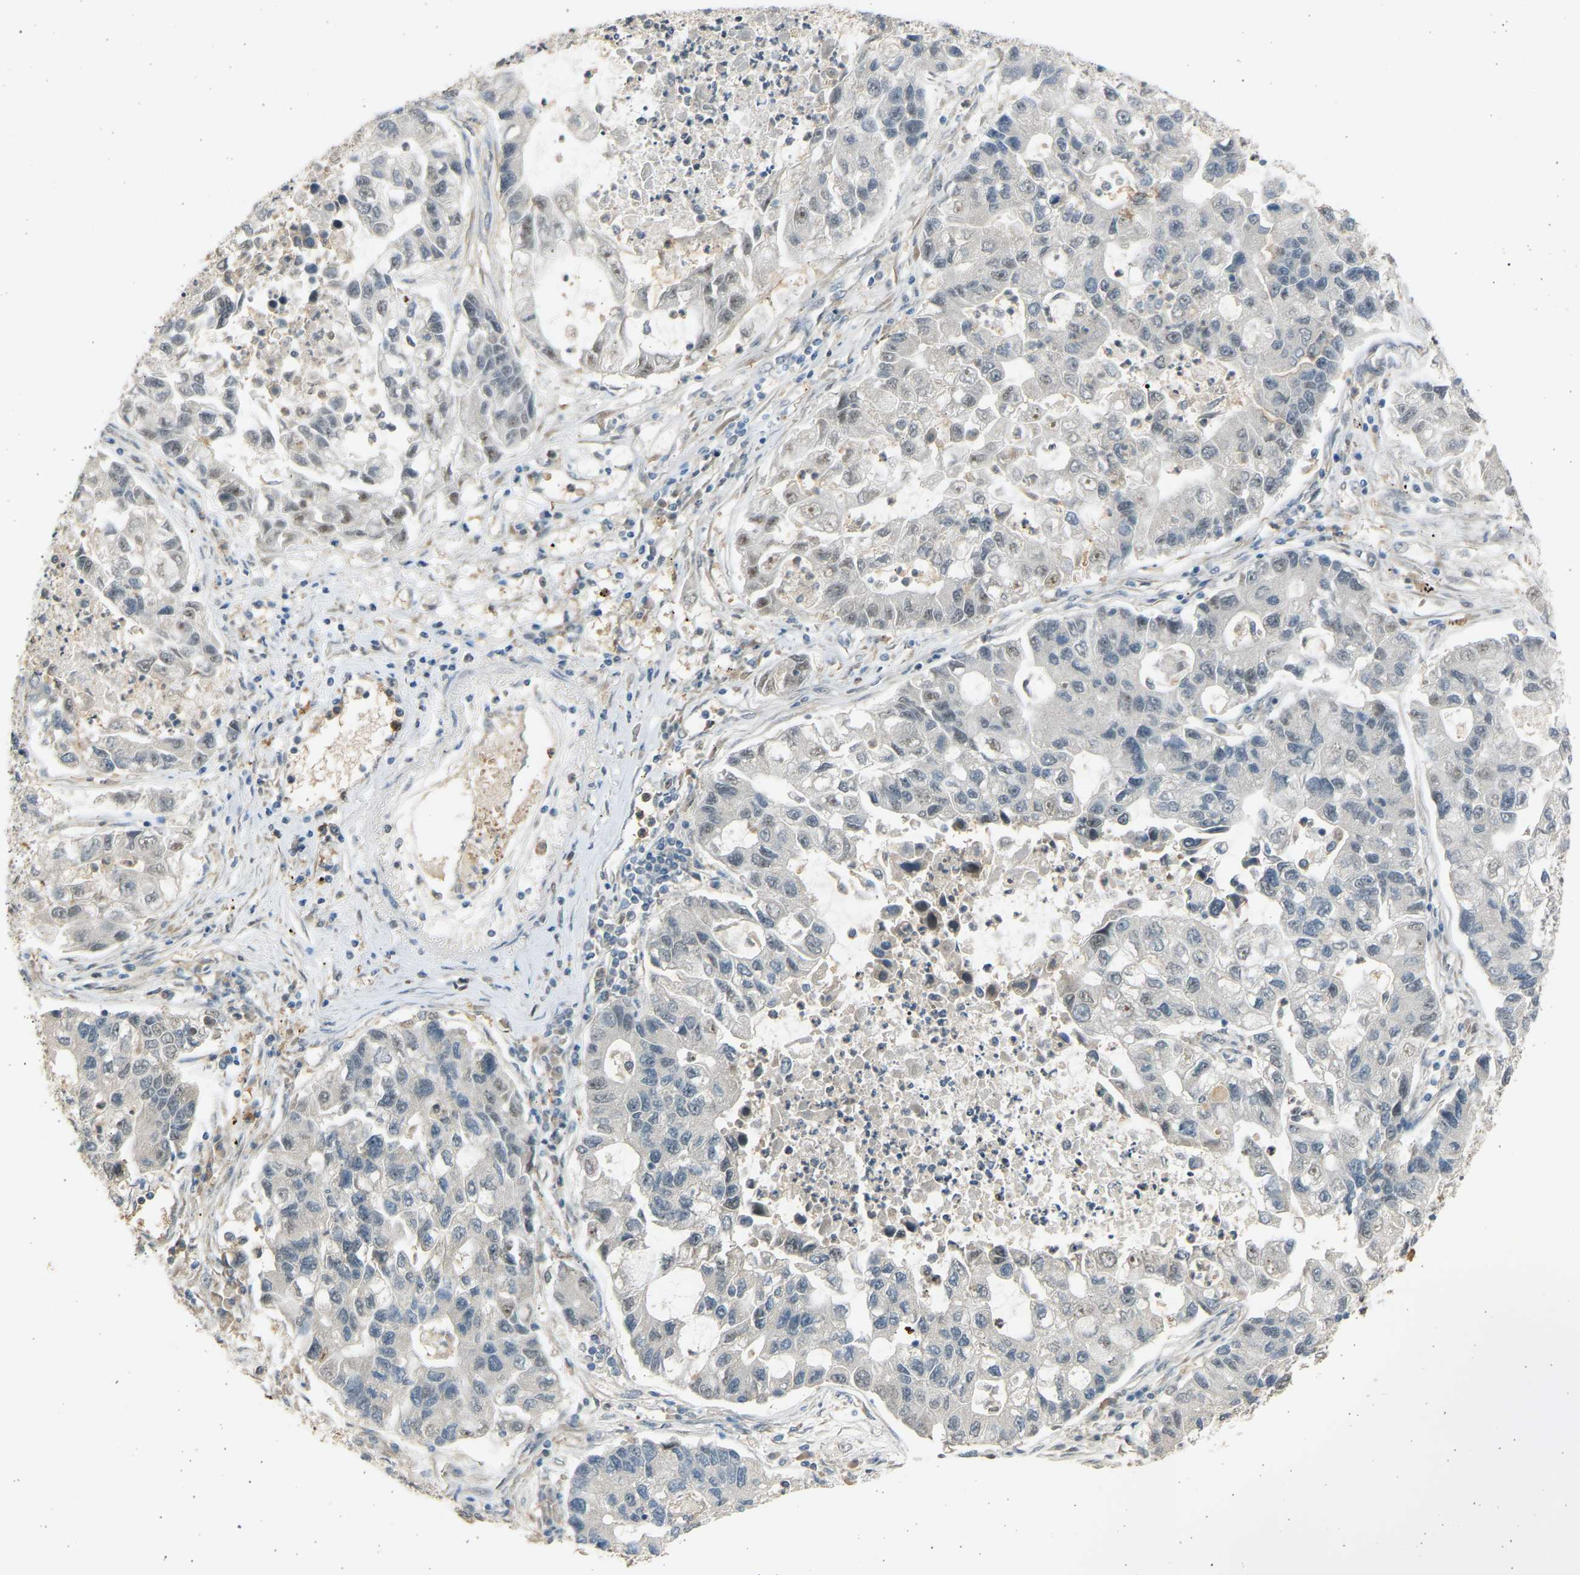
{"staining": {"intensity": "weak", "quantity": "<25%", "location": "nuclear"}, "tissue": "lung cancer", "cell_type": "Tumor cells", "image_type": "cancer", "snomed": [{"axis": "morphology", "description": "Adenocarcinoma, NOS"}, {"axis": "topography", "description": "Lung"}], "caption": "An immunohistochemistry histopathology image of lung cancer (adenocarcinoma) is shown. There is no staining in tumor cells of lung cancer (adenocarcinoma).", "gene": "BIRC2", "patient": {"sex": "female", "age": 51}}